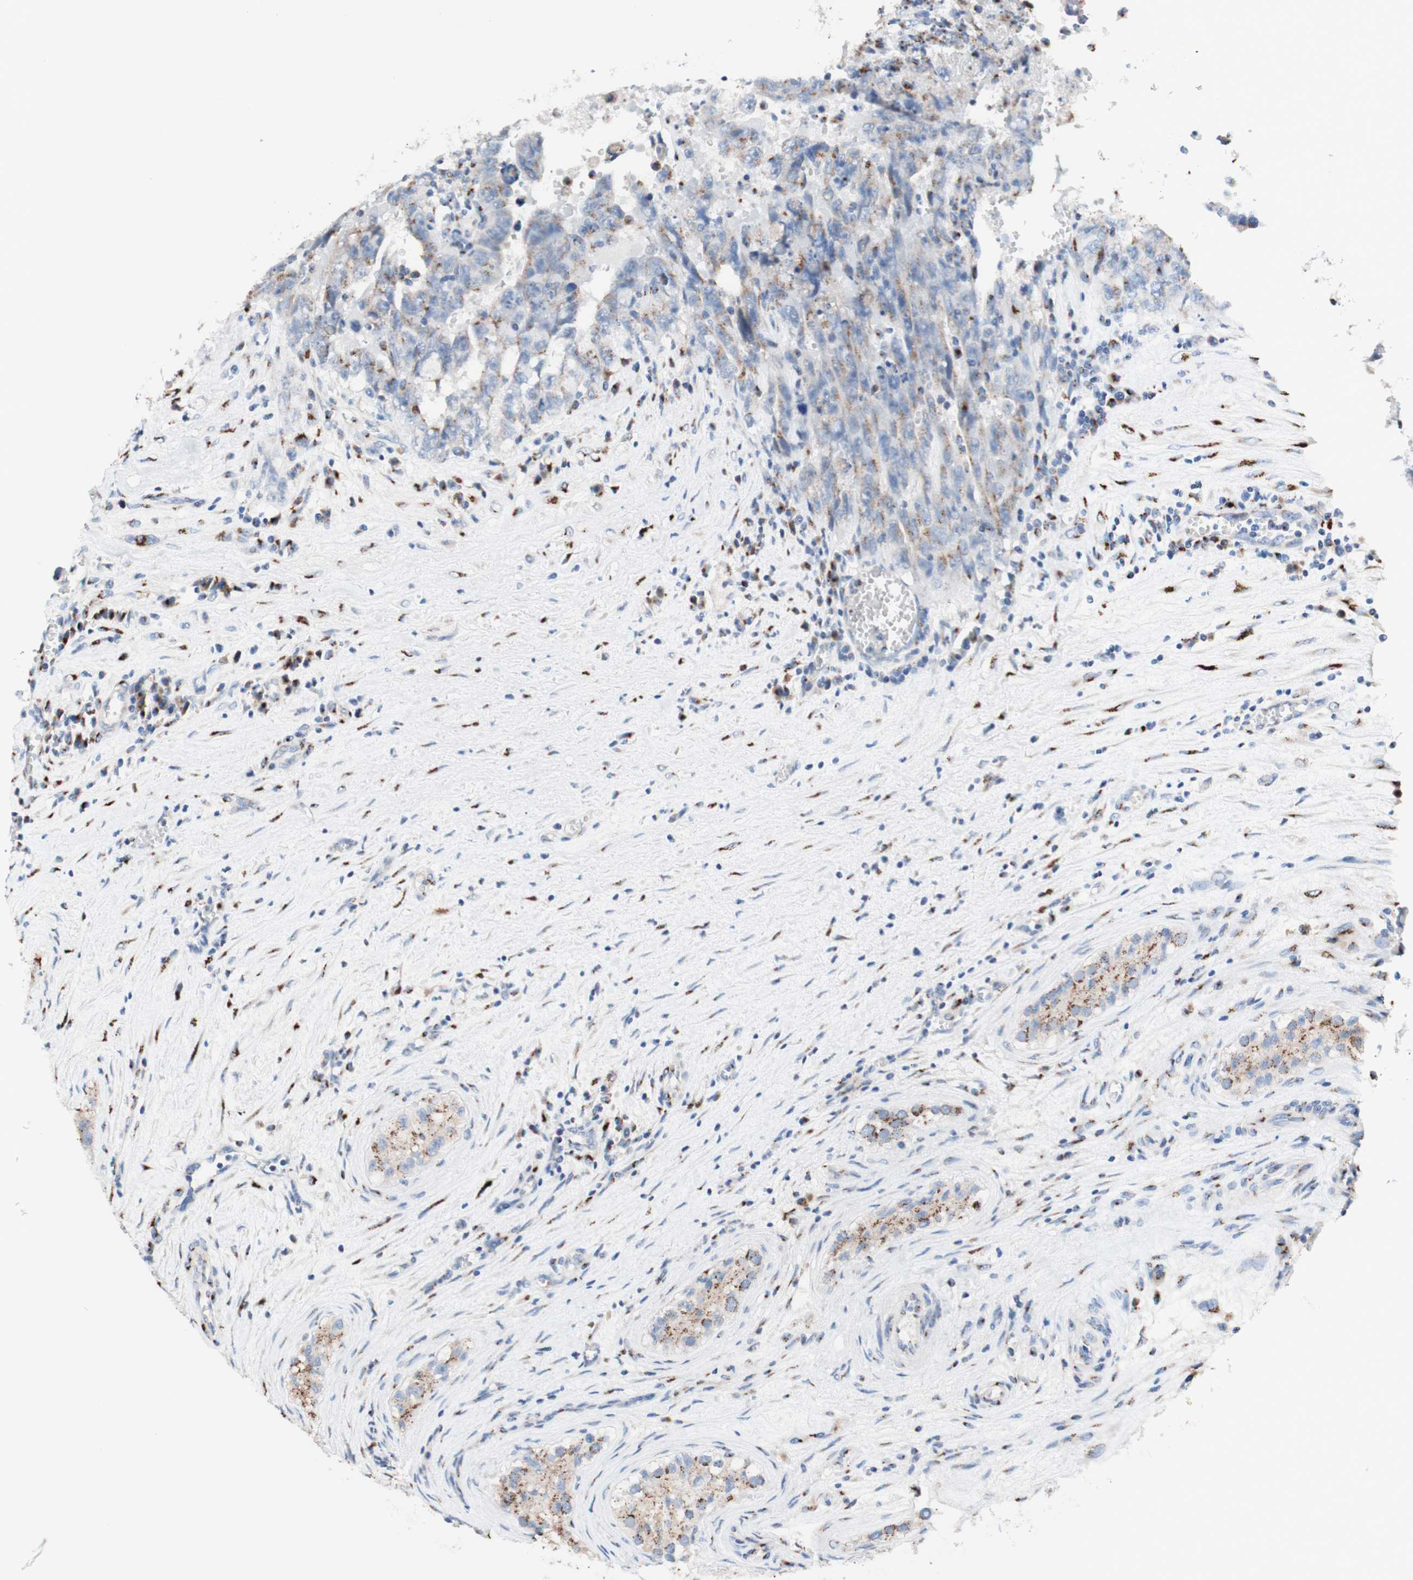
{"staining": {"intensity": "weak", "quantity": ">75%", "location": "cytoplasmic/membranous"}, "tissue": "testis cancer", "cell_type": "Tumor cells", "image_type": "cancer", "snomed": [{"axis": "morphology", "description": "Carcinoma, Embryonal, NOS"}, {"axis": "topography", "description": "Testis"}], "caption": "Embryonal carcinoma (testis) stained for a protein exhibits weak cytoplasmic/membranous positivity in tumor cells. (IHC, brightfield microscopy, high magnification).", "gene": "GALNT2", "patient": {"sex": "male", "age": 28}}